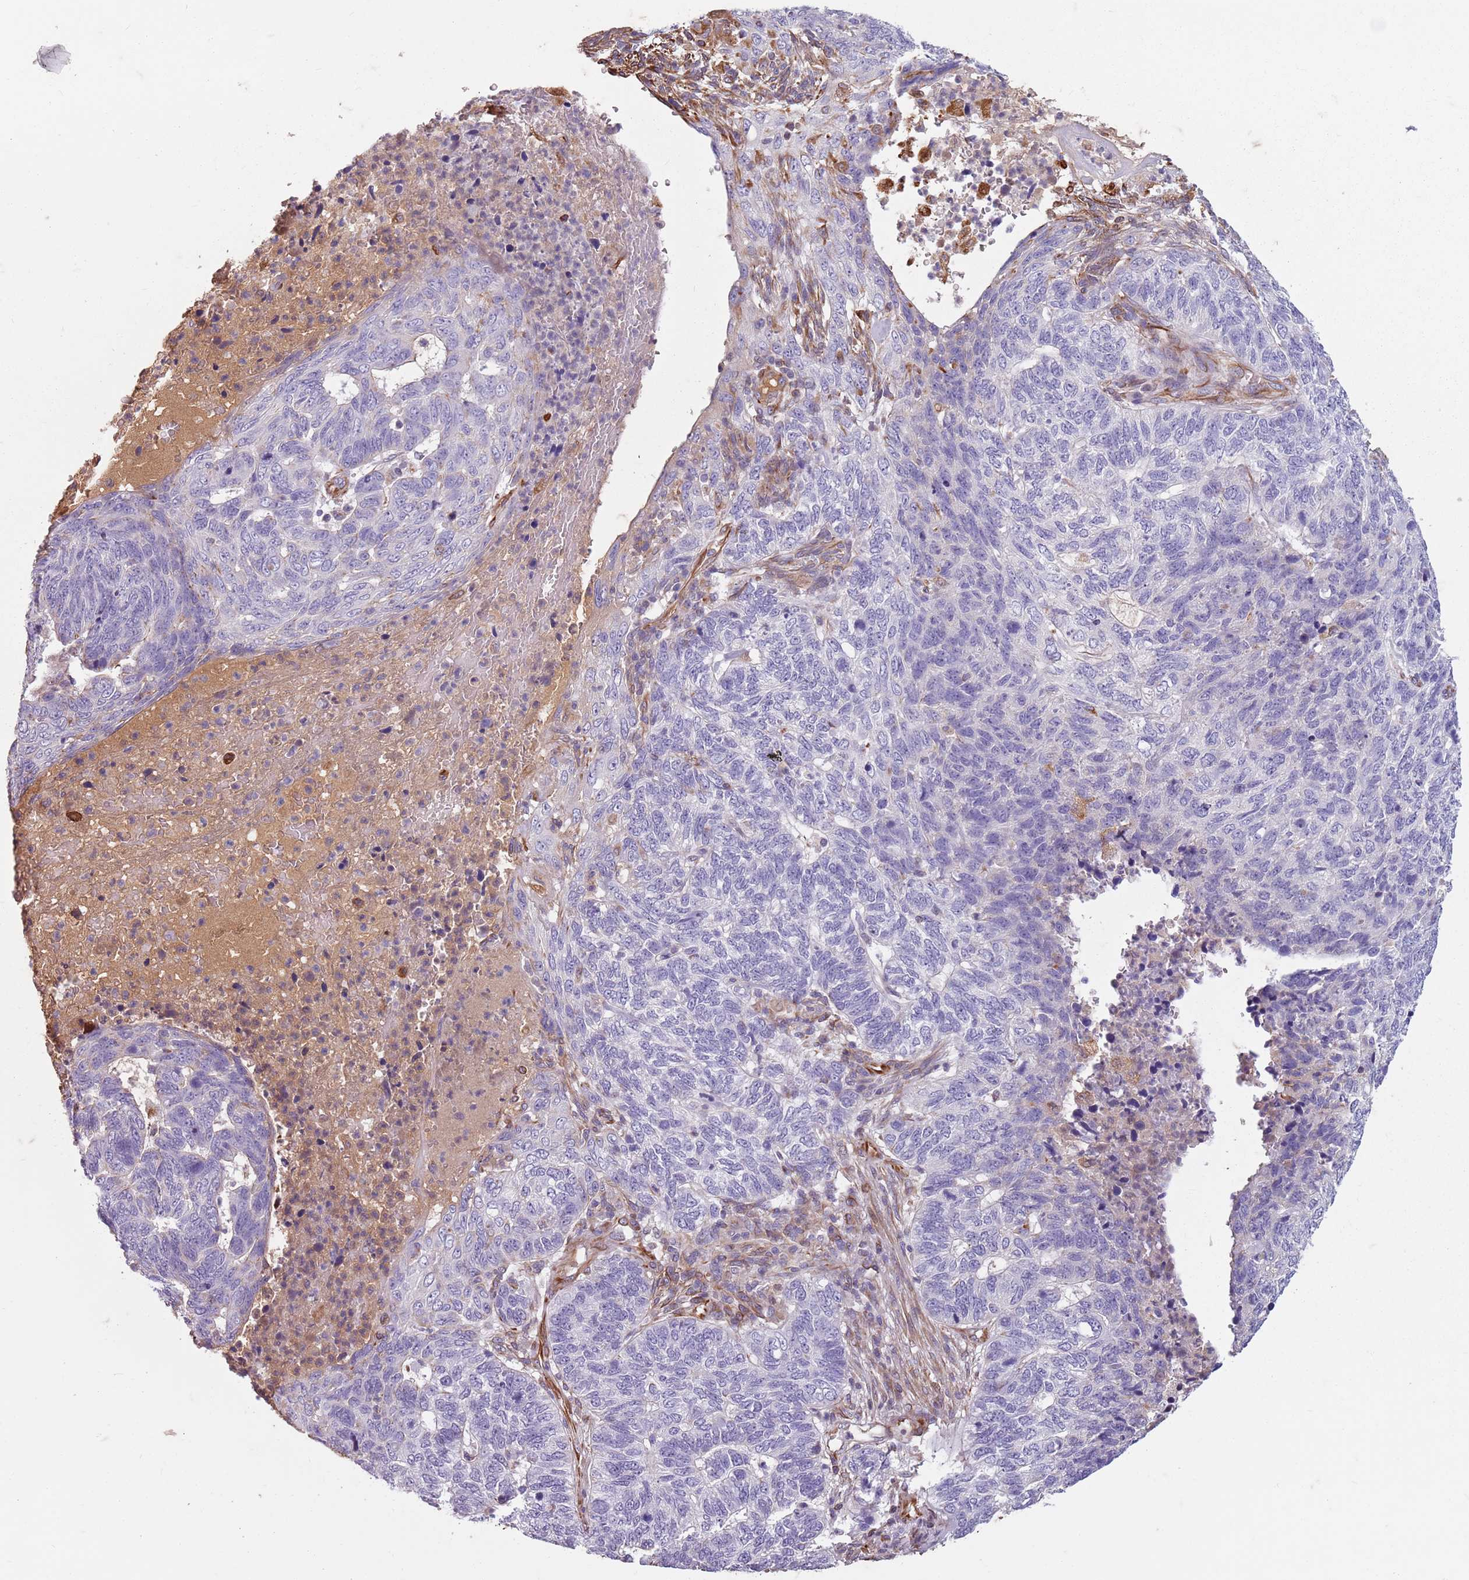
{"staining": {"intensity": "negative", "quantity": "none", "location": "none"}, "tissue": "skin cancer", "cell_type": "Tumor cells", "image_type": "cancer", "snomed": [{"axis": "morphology", "description": "Basal cell carcinoma"}, {"axis": "topography", "description": "Skin"}], "caption": "Immunohistochemistry micrograph of neoplastic tissue: human skin basal cell carcinoma stained with DAB (3,3'-diaminobenzidine) displays no significant protein staining in tumor cells. (Immunohistochemistry, brightfield microscopy, high magnification).", "gene": "TAS2R38", "patient": {"sex": "female", "age": 65}}